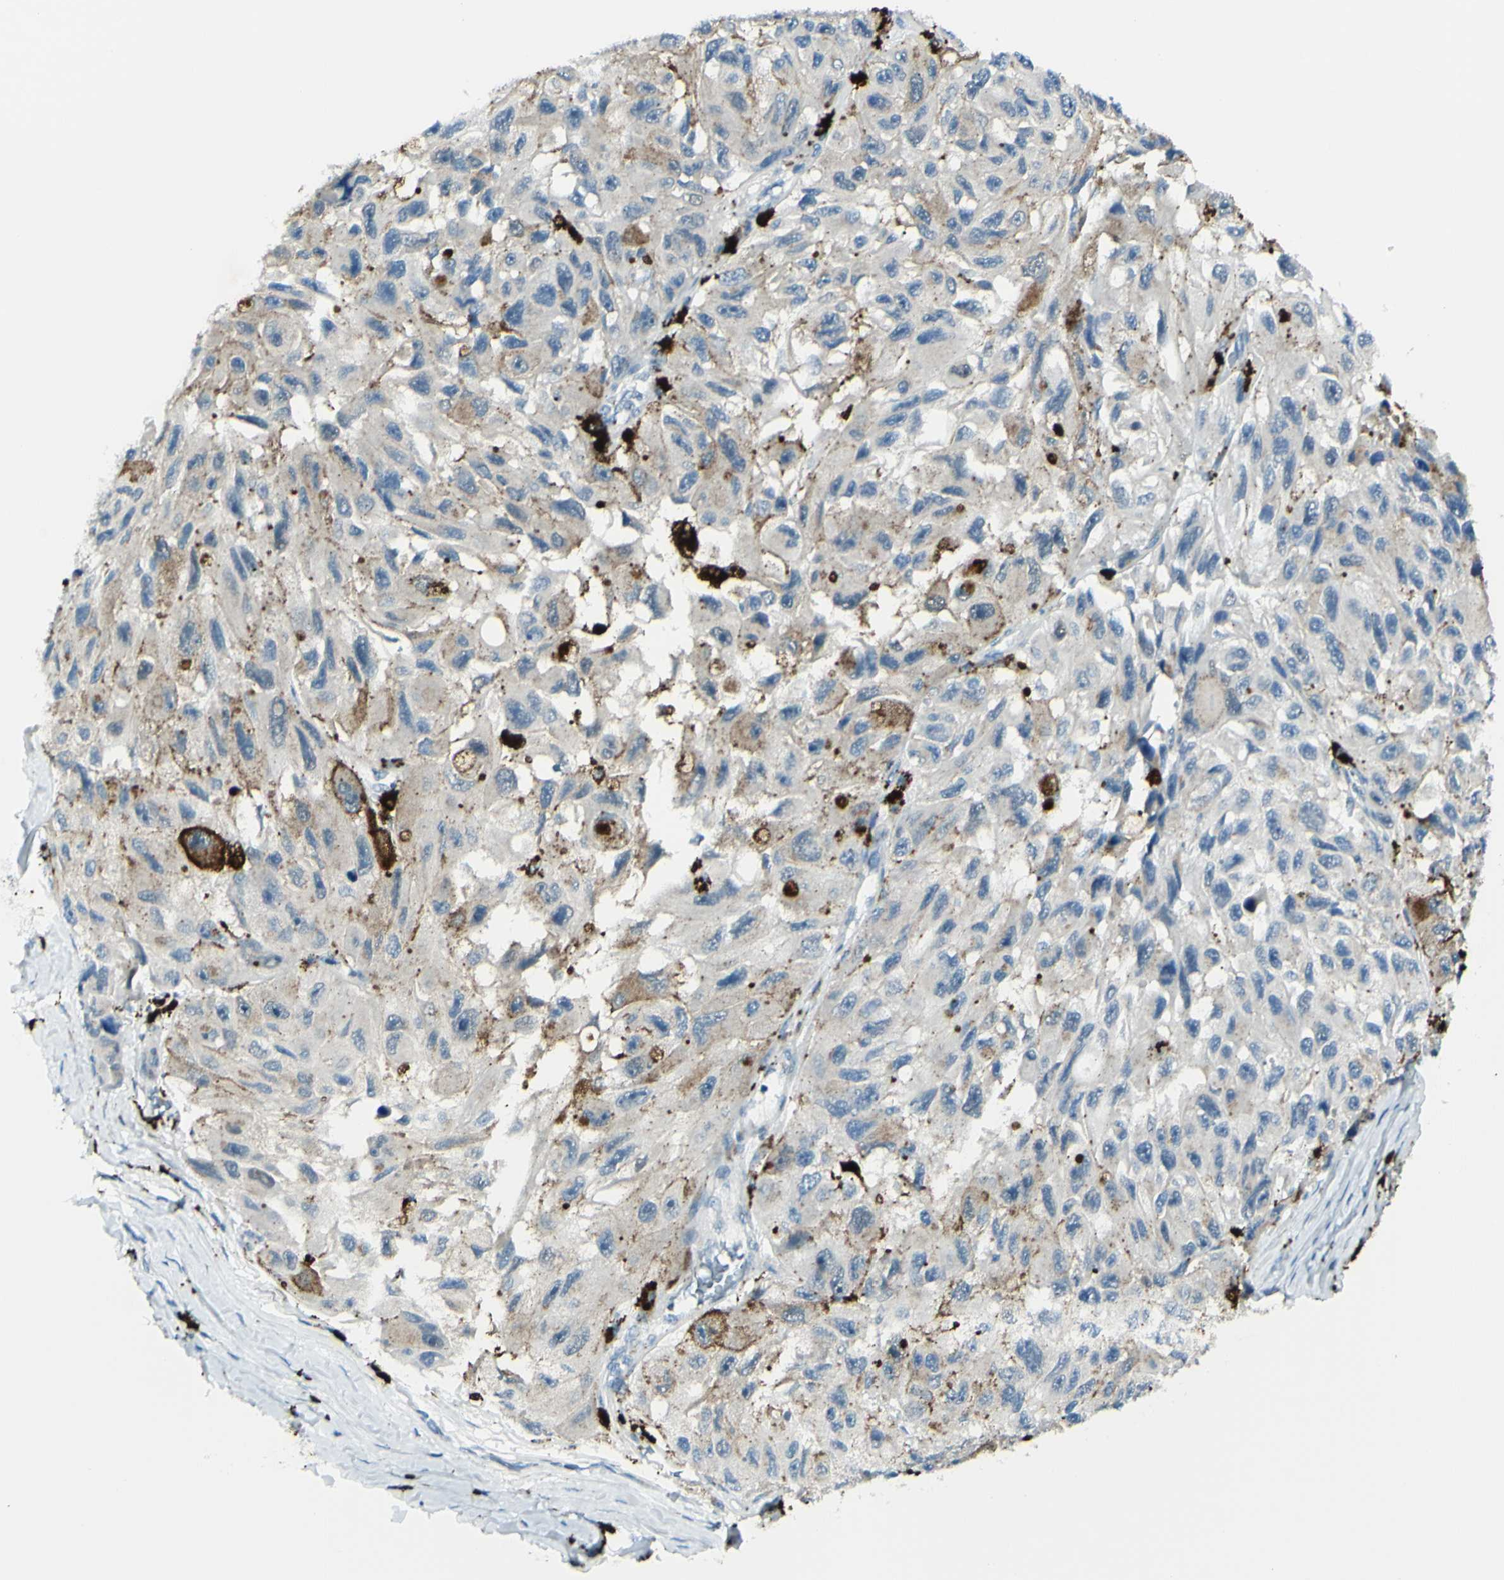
{"staining": {"intensity": "negative", "quantity": "none", "location": "none"}, "tissue": "melanoma", "cell_type": "Tumor cells", "image_type": "cancer", "snomed": [{"axis": "morphology", "description": "Malignant melanoma, NOS"}, {"axis": "topography", "description": "Skin"}], "caption": "A histopathology image of human melanoma is negative for staining in tumor cells.", "gene": "B4GALT1", "patient": {"sex": "female", "age": 73}}